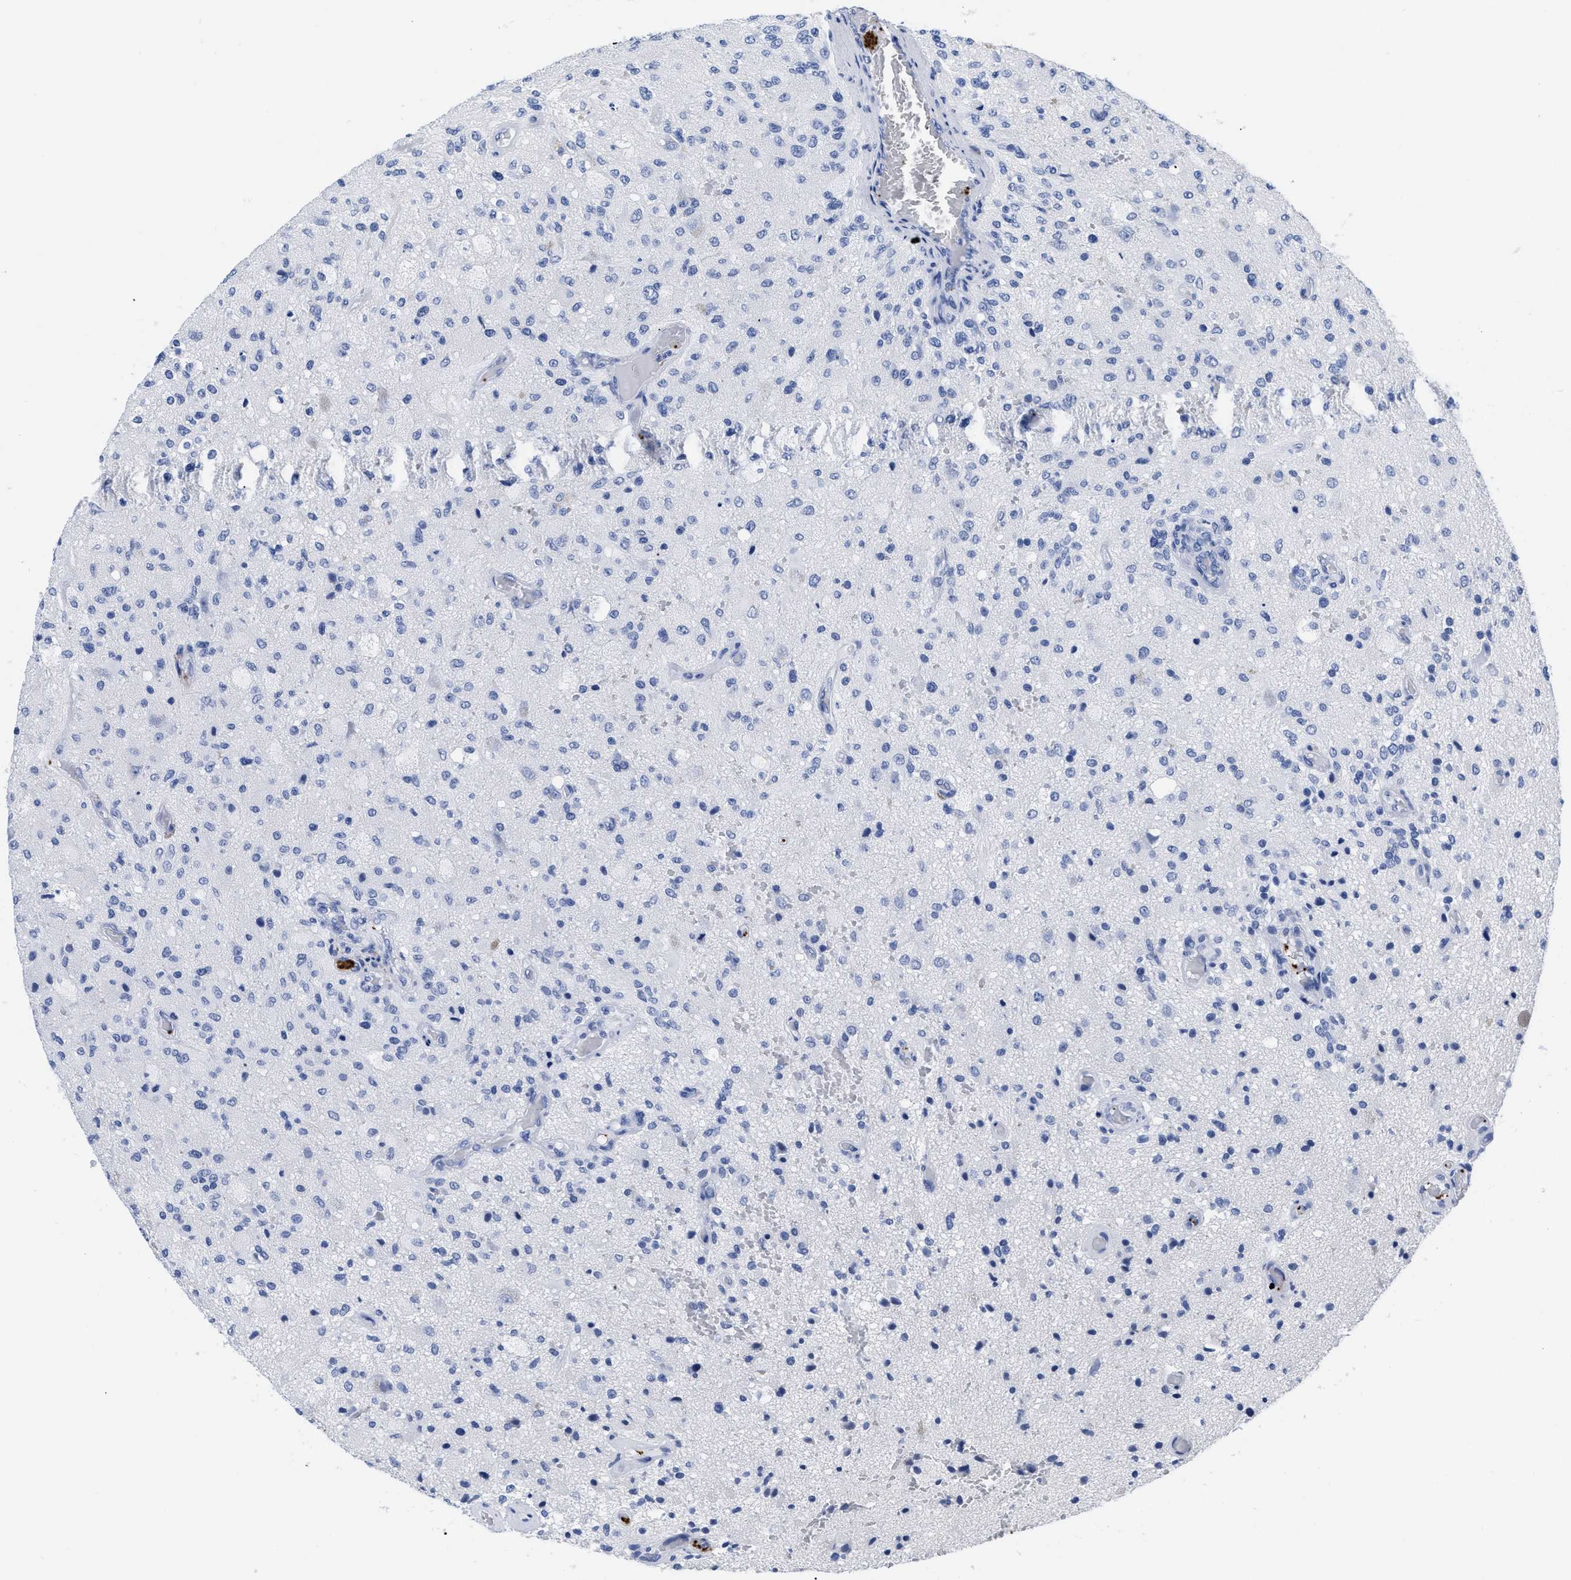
{"staining": {"intensity": "negative", "quantity": "none", "location": "none"}, "tissue": "glioma", "cell_type": "Tumor cells", "image_type": "cancer", "snomed": [{"axis": "morphology", "description": "Normal tissue, NOS"}, {"axis": "morphology", "description": "Glioma, malignant, High grade"}, {"axis": "topography", "description": "Cerebral cortex"}], "caption": "High power microscopy histopathology image of an immunohistochemistry (IHC) micrograph of high-grade glioma (malignant), revealing no significant expression in tumor cells.", "gene": "TREML1", "patient": {"sex": "male", "age": 77}}